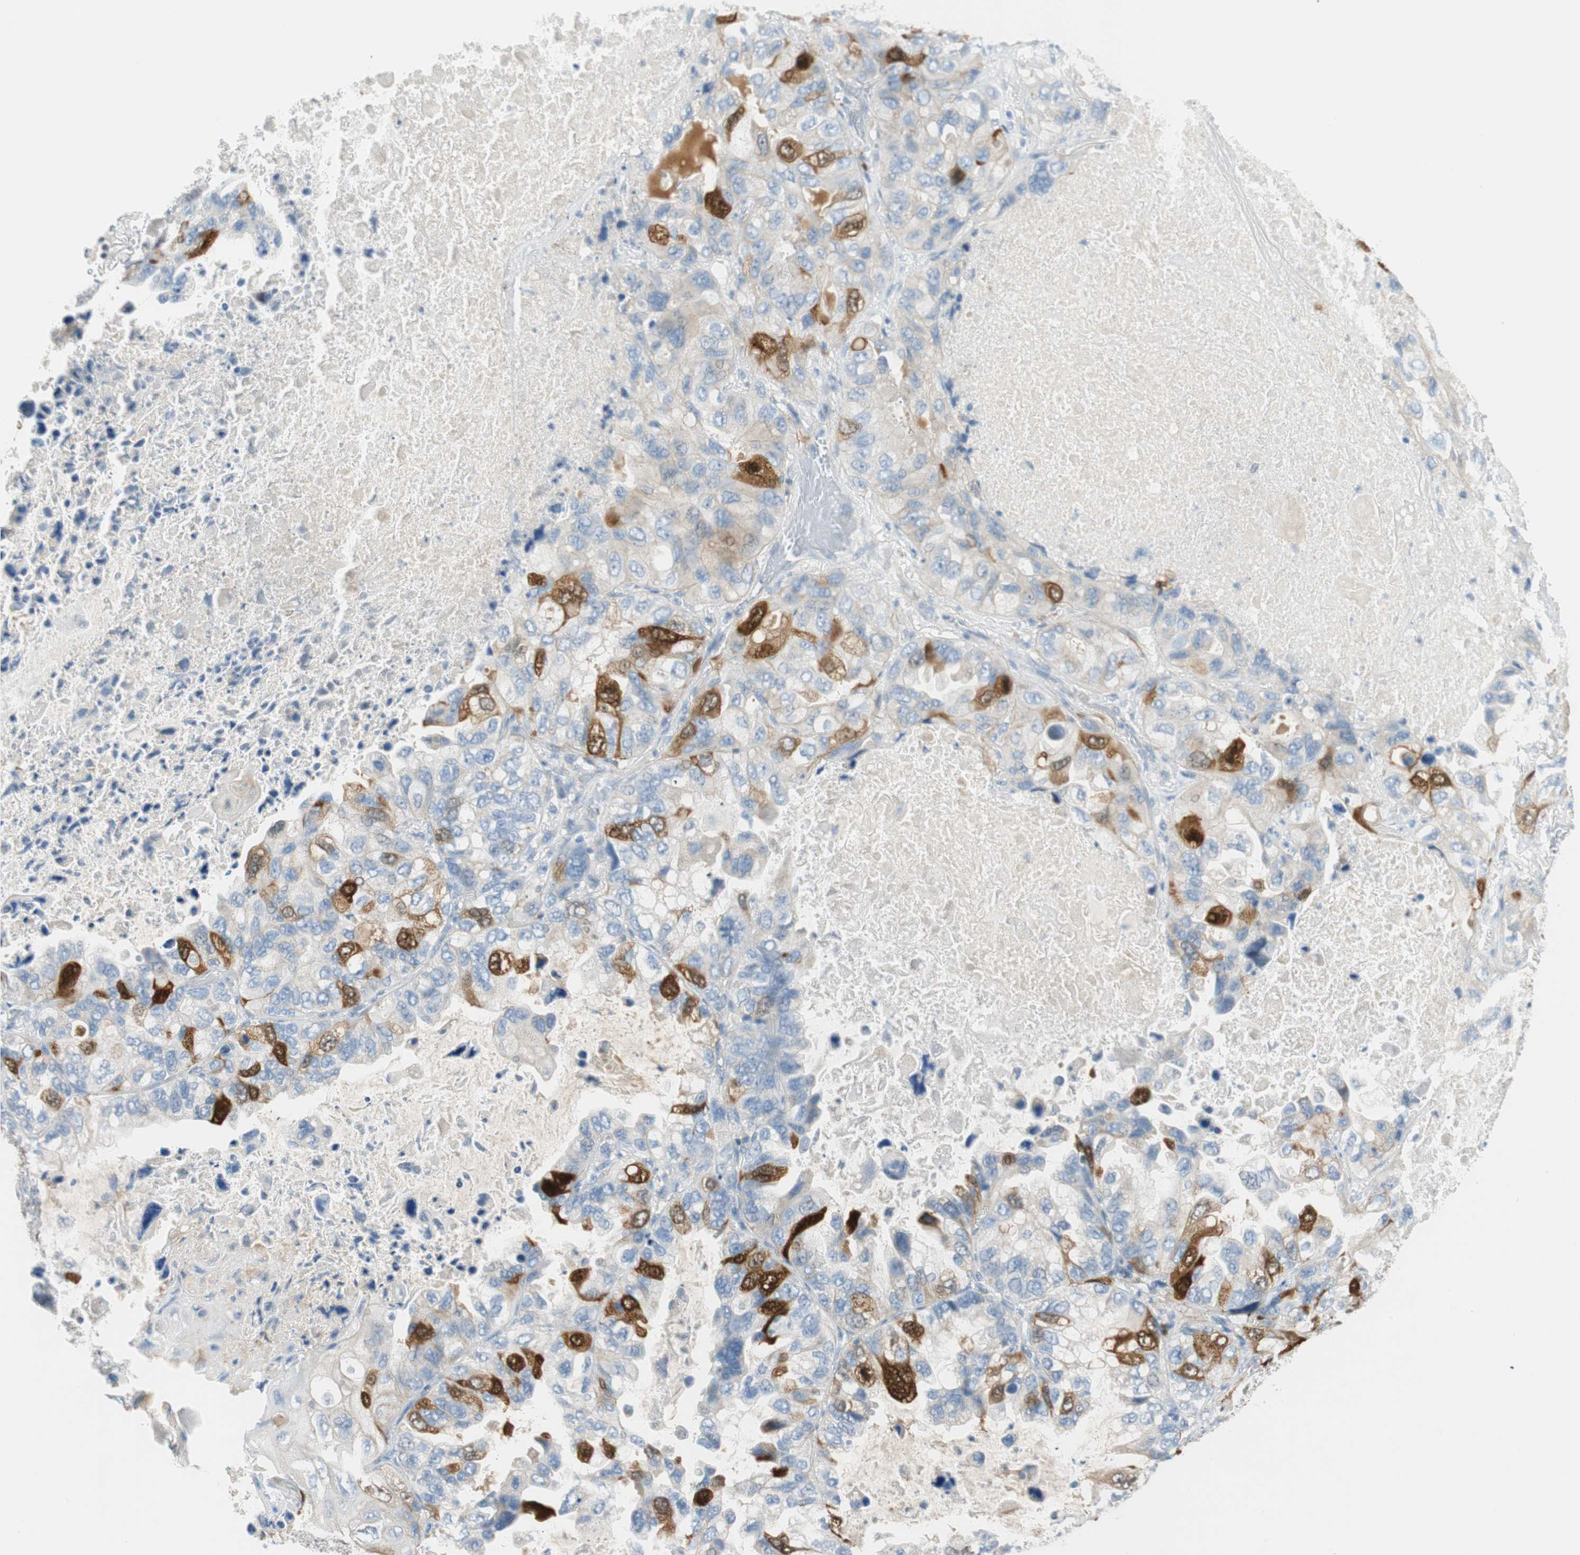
{"staining": {"intensity": "strong", "quantity": "<25%", "location": "cytoplasmic/membranous,nuclear"}, "tissue": "lung cancer", "cell_type": "Tumor cells", "image_type": "cancer", "snomed": [{"axis": "morphology", "description": "Squamous cell carcinoma, NOS"}, {"axis": "topography", "description": "Lung"}], "caption": "Immunohistochemical staining of squamous cell carcinoma (lung) reveals medium levels of strong cytoplasmic/membranous and nuclear protein positivity in approximately <25% of tumor cells. (brown staining indicates protein expression, while blue staining denotes nuclei).", "gene": "PTTG1", "patient": {"sex": "female", "age": 73}}